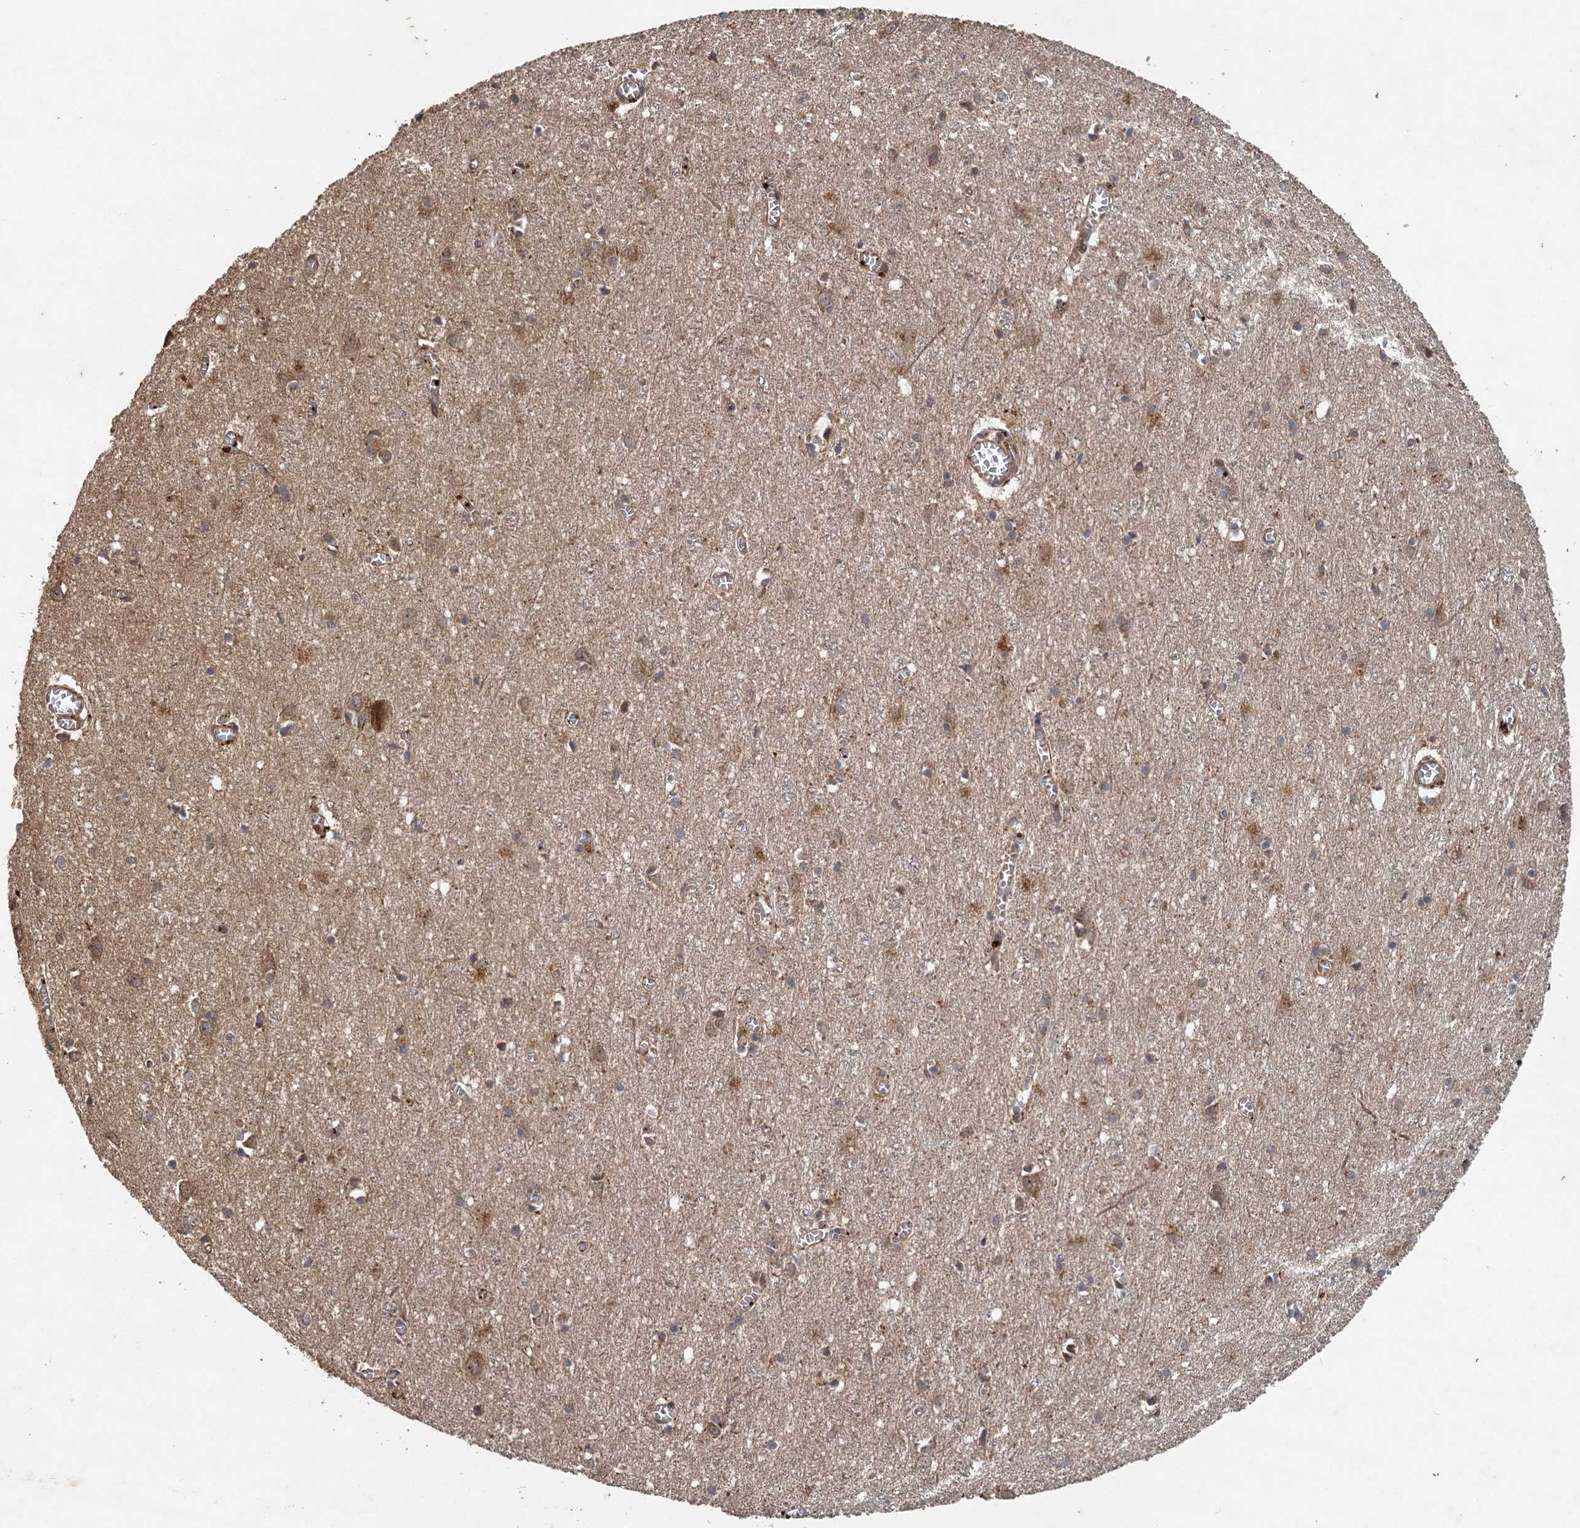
{"staining": {"intensity": "moderate", "quantity": ">75%", "location": "cytoplasmic/membranous"}, "tissue": "cerebral cortex", "cell_type": "Endothelial cells", "image_type": "normal", "snomed": [{"axis": "morphology", "description": "Normal tissue, NOS"}, {"axis": "topography", "description": "Cerebral cortex"}], "caption": "Protein staining of normal cerebral cortex reveals moderate cytoplasmic/membranous expression in approximately >75% of endothelial cells. (IHC, brightfield microscopy, high magnification).", "gene": "INSIG2", "patient": {"sex": "female", "age": 64}}